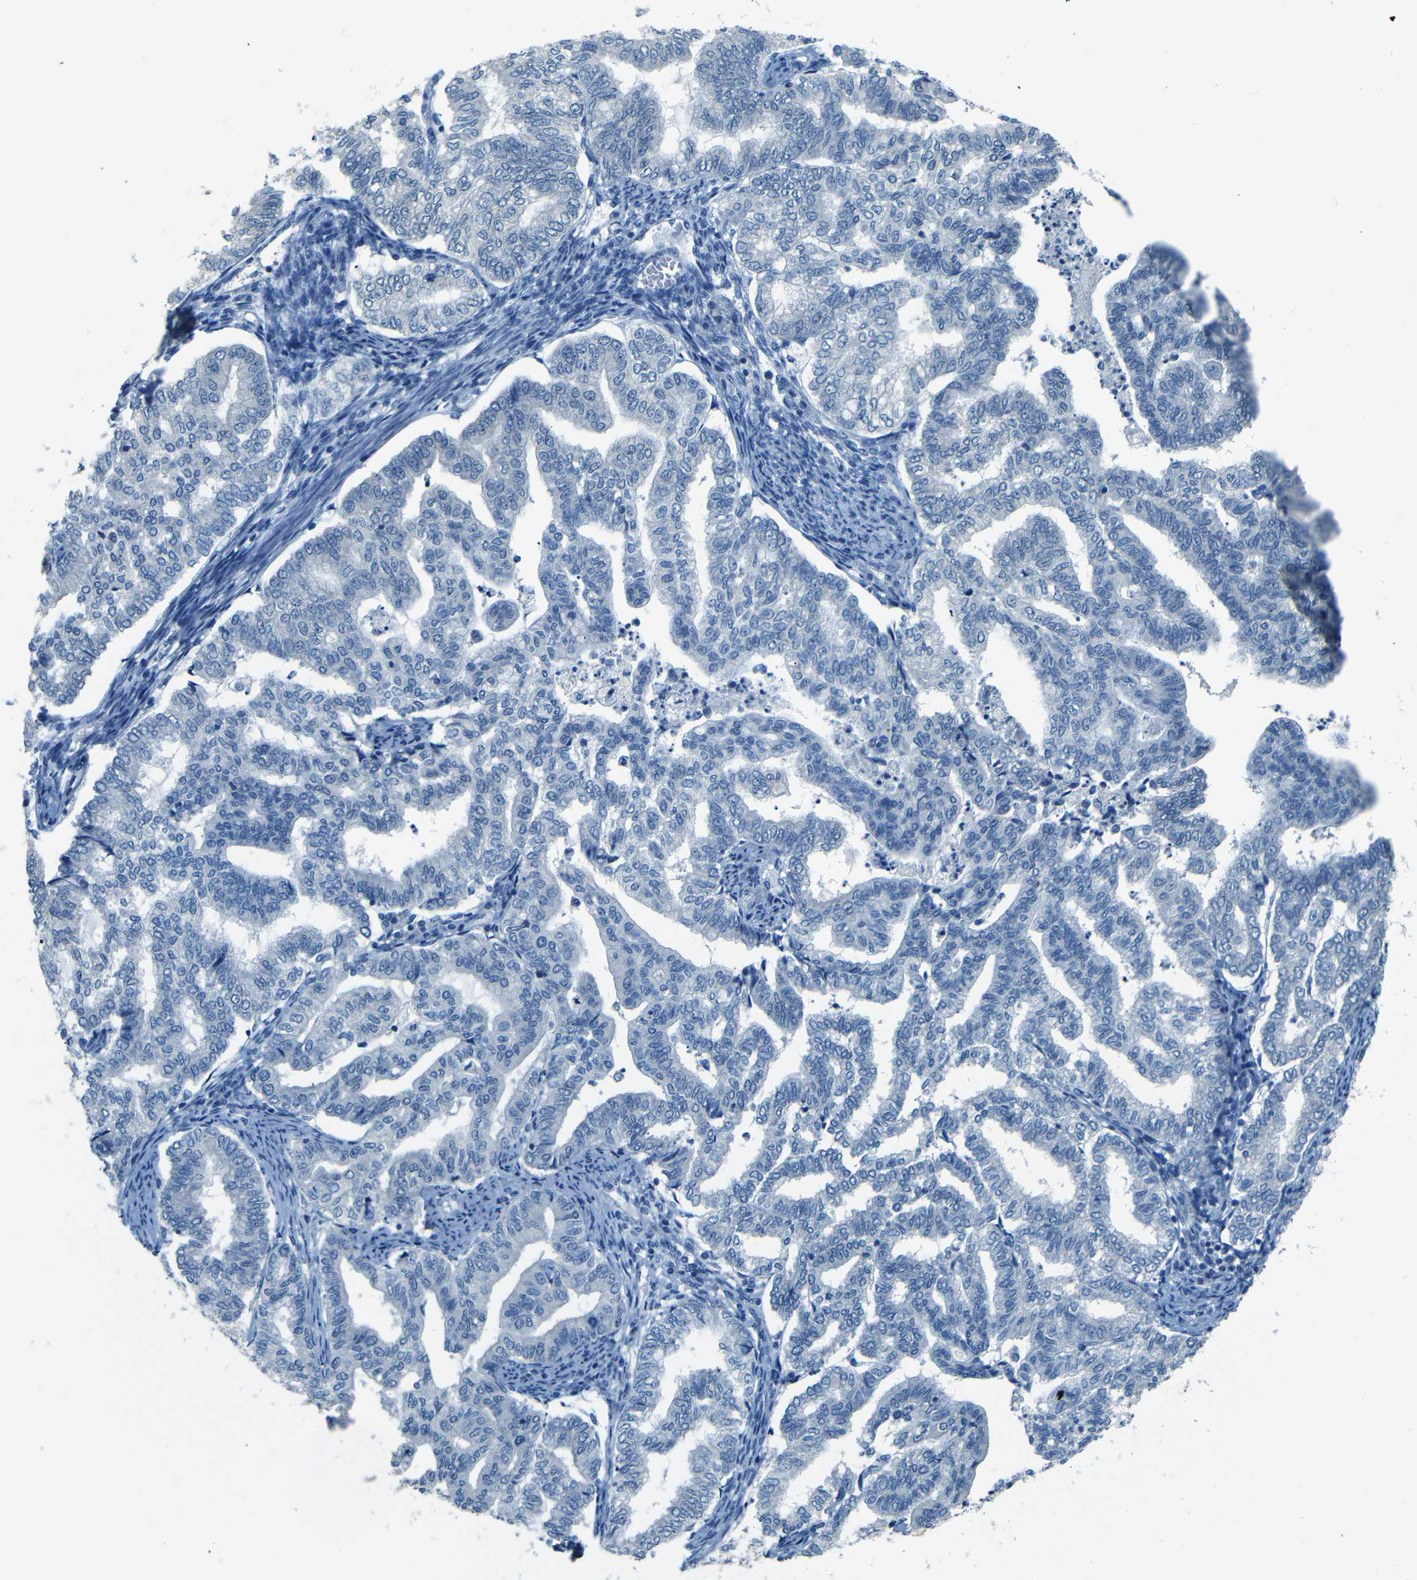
{"staining": {"intensity": "negative", "quantity": "none", "location": "none"}, "tissue": "endometrial cancer", "cell_type": "Tumor cells", "image_type": "cancer", "snomed": [{"axis": "morphology", "description": "Adenocarcinoma, NOS"}, {"axis": "topography", "description": "Endometrium"}], "caption": "A high-resolution photomicrograph shows immunohistochemistry (IHC) staining of endometrial adenocarcinoma, which displays no significant positivity in tumor cells. (DAB immunohistochemistry (IHC) with hematoxylin counter stain).", "gene": "ZMAT1", "patient": {"sex": "female", "age": 79}}